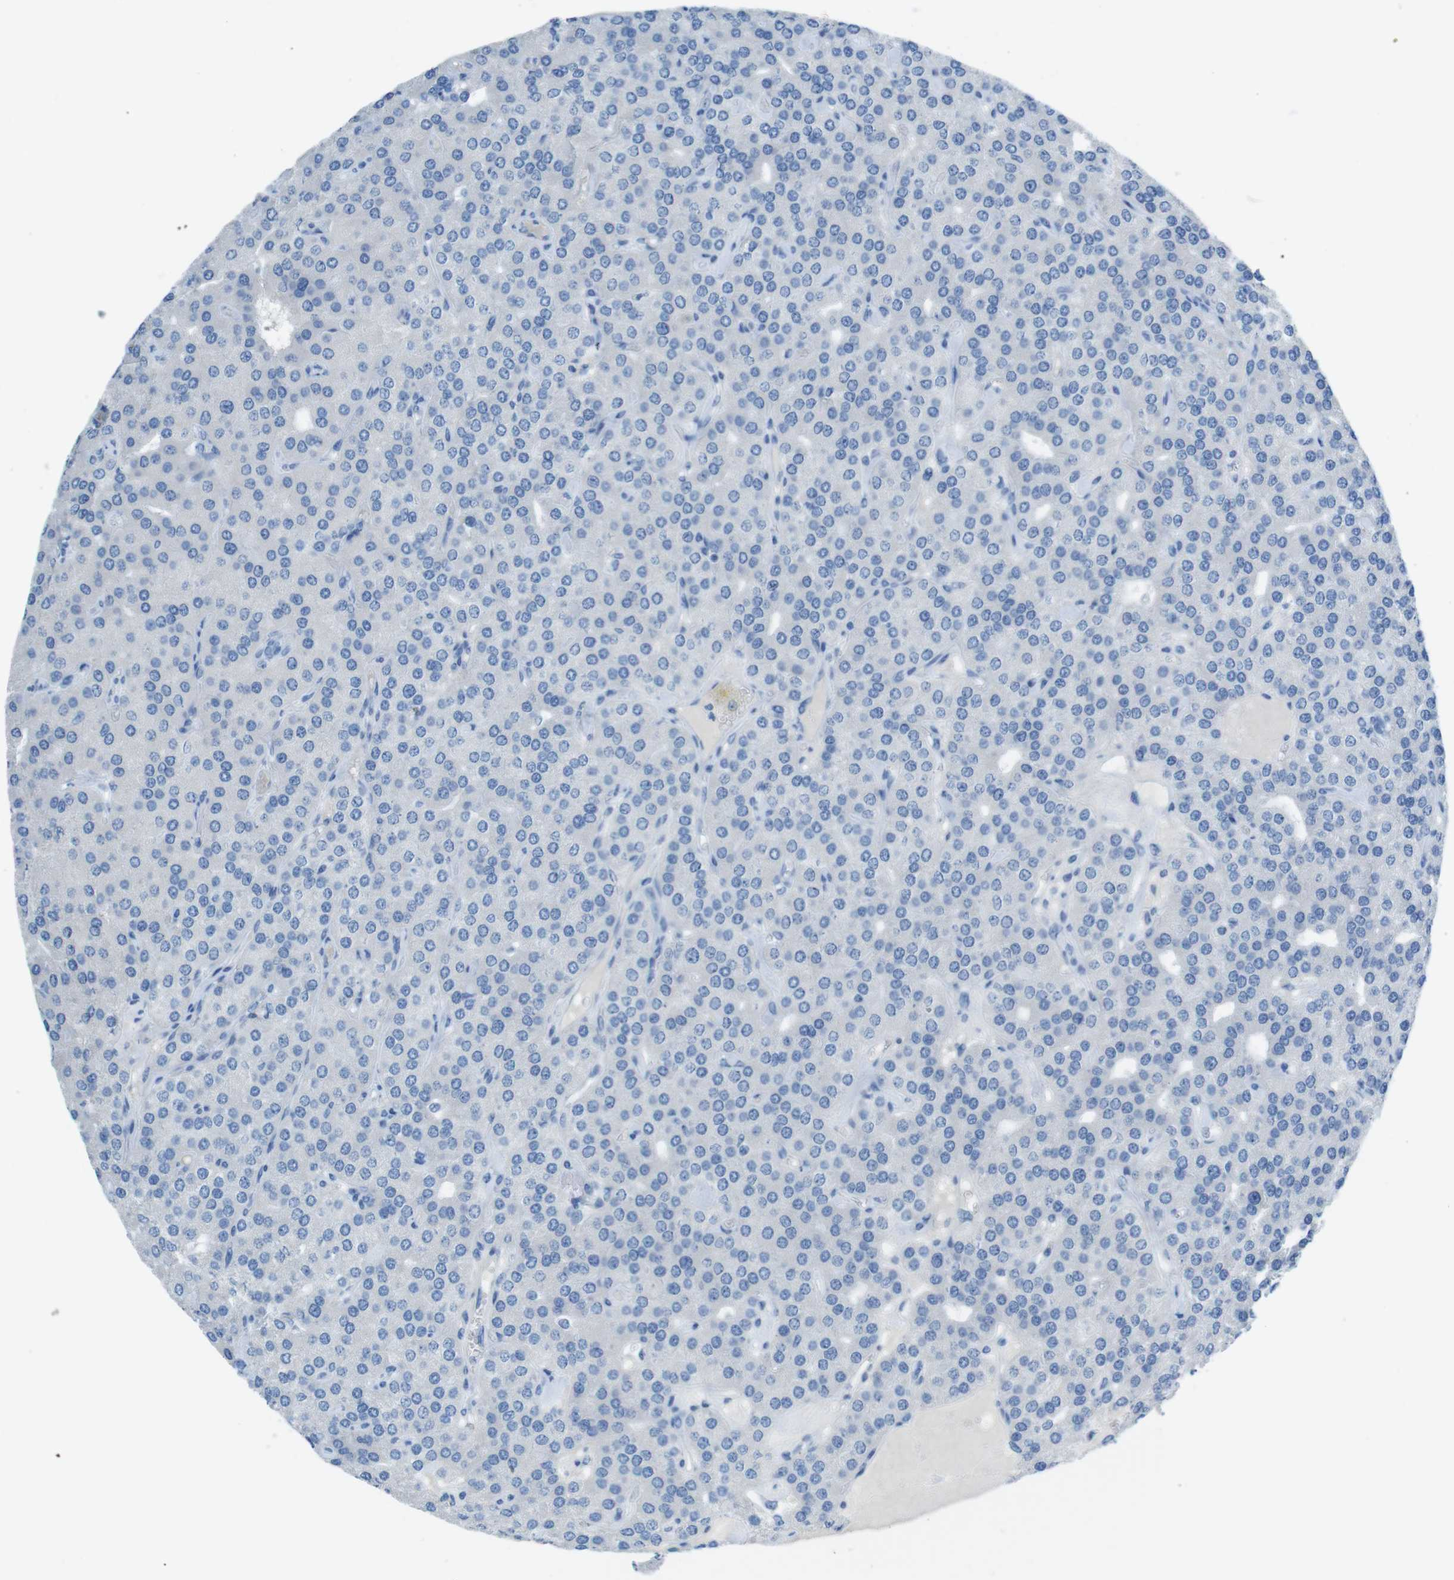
{"staining": {"intensity": "negative", "quantity": "none", "location": "none"}, "tissue": "parathyroid gland", "cell_type": "Glandular cells", "image_type": "normal", "snomed": [{"axis": "morphology", "description": "Normal tissue, NOS"}, {"axis": "morphology", "description": "Adenoma, NOS"}, {"axis": "topography", "description": "Parathyroid gland"}], "caption": "Immunohistochemistry (IHC) histopathology image of unremarkable human parathyroid gland stained for a protein (brown), which reveals no positivity in glandular cells.", "gene": "GAP43", "patient": {"sex": "female", "age": 86}}